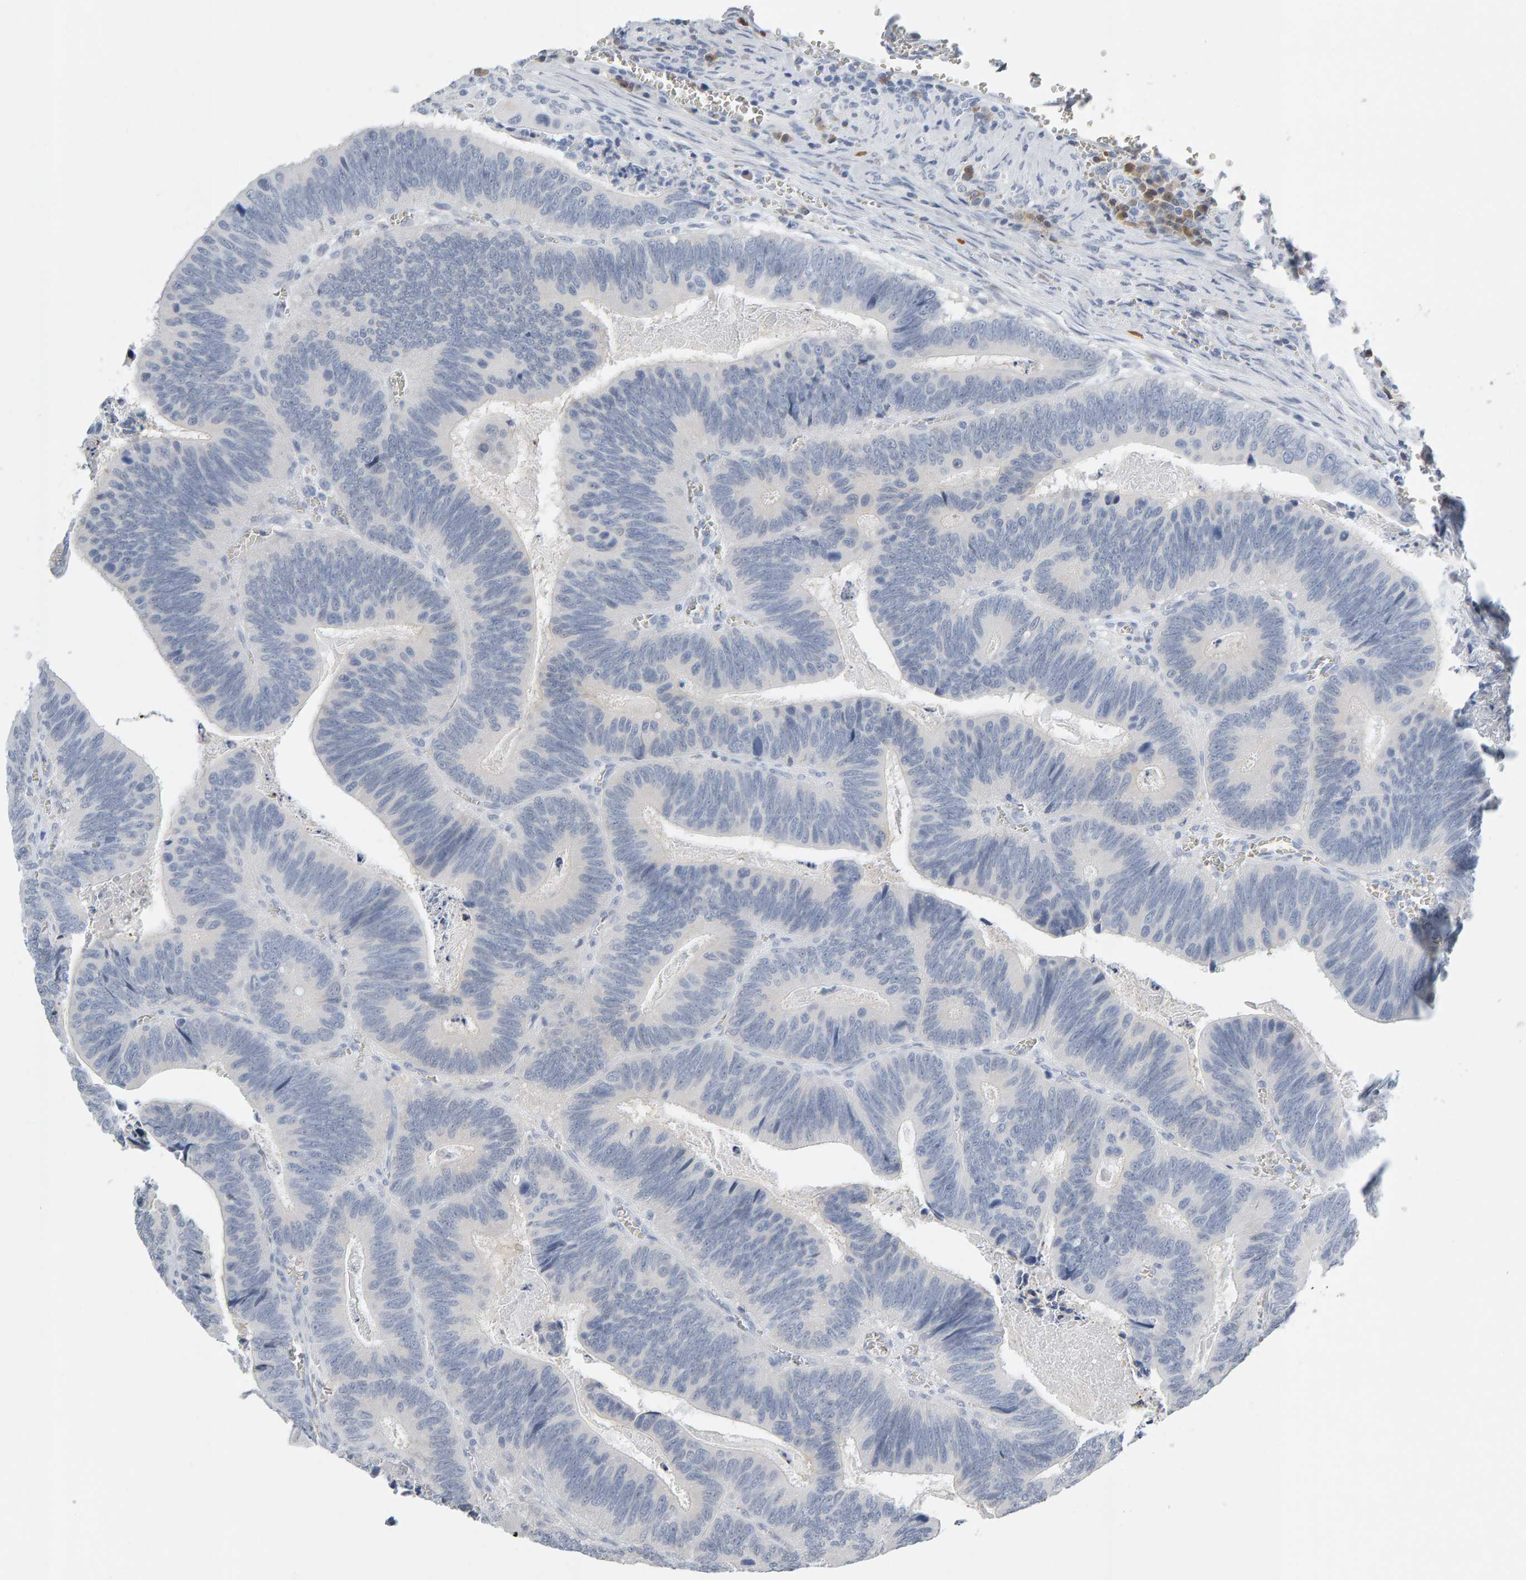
{"staining": {"intensity": "negative", "quantity": "none", "location": "none"}, "tissue": "colorectal cancer", "cell_type": "Tumor cells", "image_type": "cancer", "snomed": [{"axis": "morphology", "description": "Inflammation, NOS"}, {"axis": "morphology", "description": "Adenocarcinoma, NOS"}, {"axis": "topography", "description": "Colon"}], "caption": "IHC photomicrograph of neoplastic tissue: human colorectal cancer stained with DAB (3,3'-diaminobenzidine) displays no significant protein expression in tumor cells.", "gene": "CTH", "patient": {"sex": "male", "age": 72}}